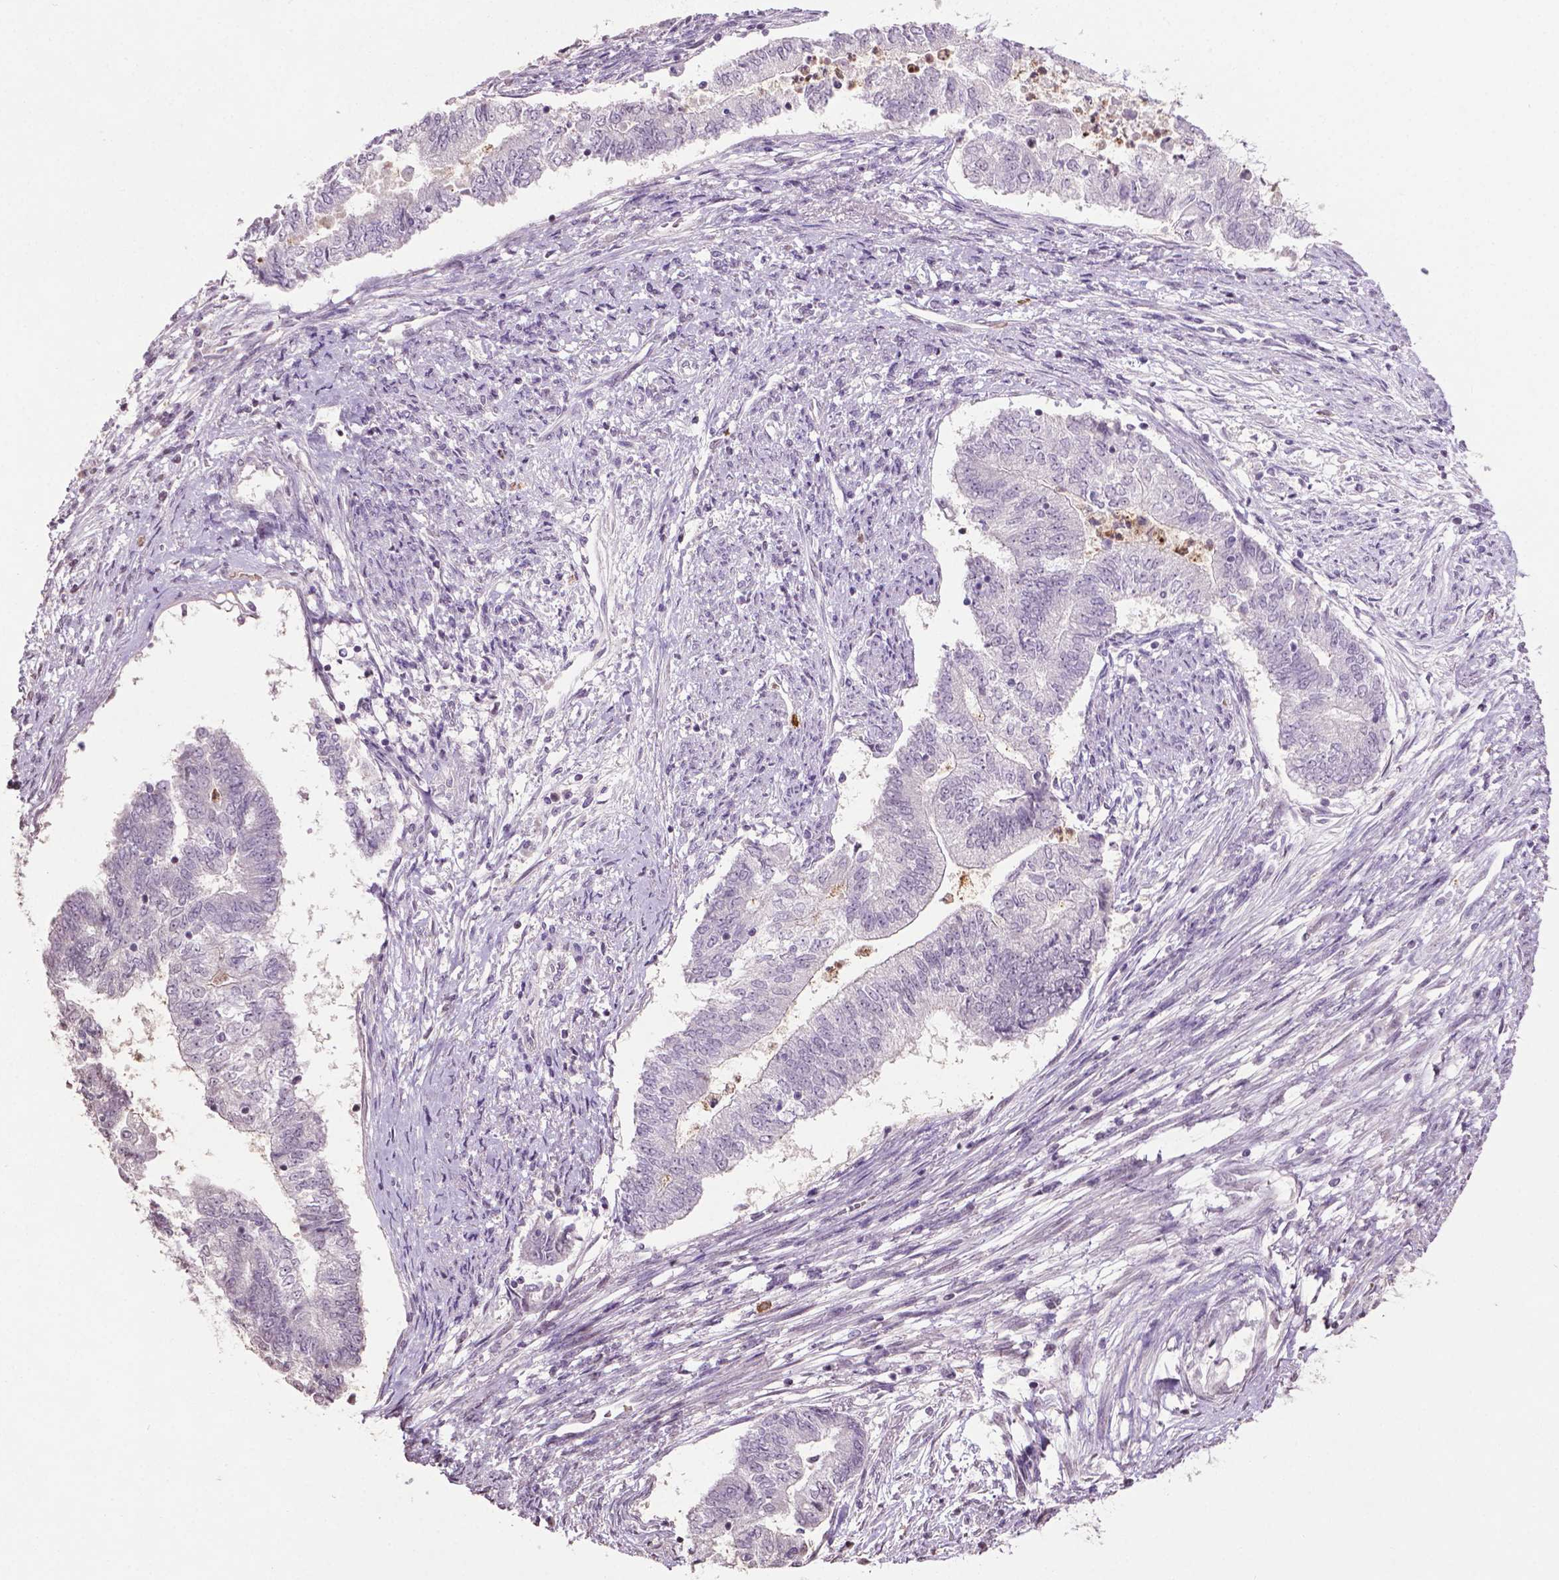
{"staining": {"intensity": "negative", "quantity": "none", "location": "none"}, "tissue": "endometrial cancer", "cell_type": "Tumor cells", "image_type": "cancer", "snomed": [{"axis": "morphology", "description": "Adenocarcinoma, NOS"}, {"axis": "topography", "description": "Endometrium"}], "caption": "Immunohistochemical staining of endometrial cancer (adenocarcinoma) displays no significant expression in tumor cells. (Stains: DAB (3,3'-diaminobenzidine) immunohistochemistry with hematoxylin counter stain, Microscopy: brightfield microscopy at high magnification).", "gene": "NTNG2", "patient": {"sex": "female", "age": 65}}